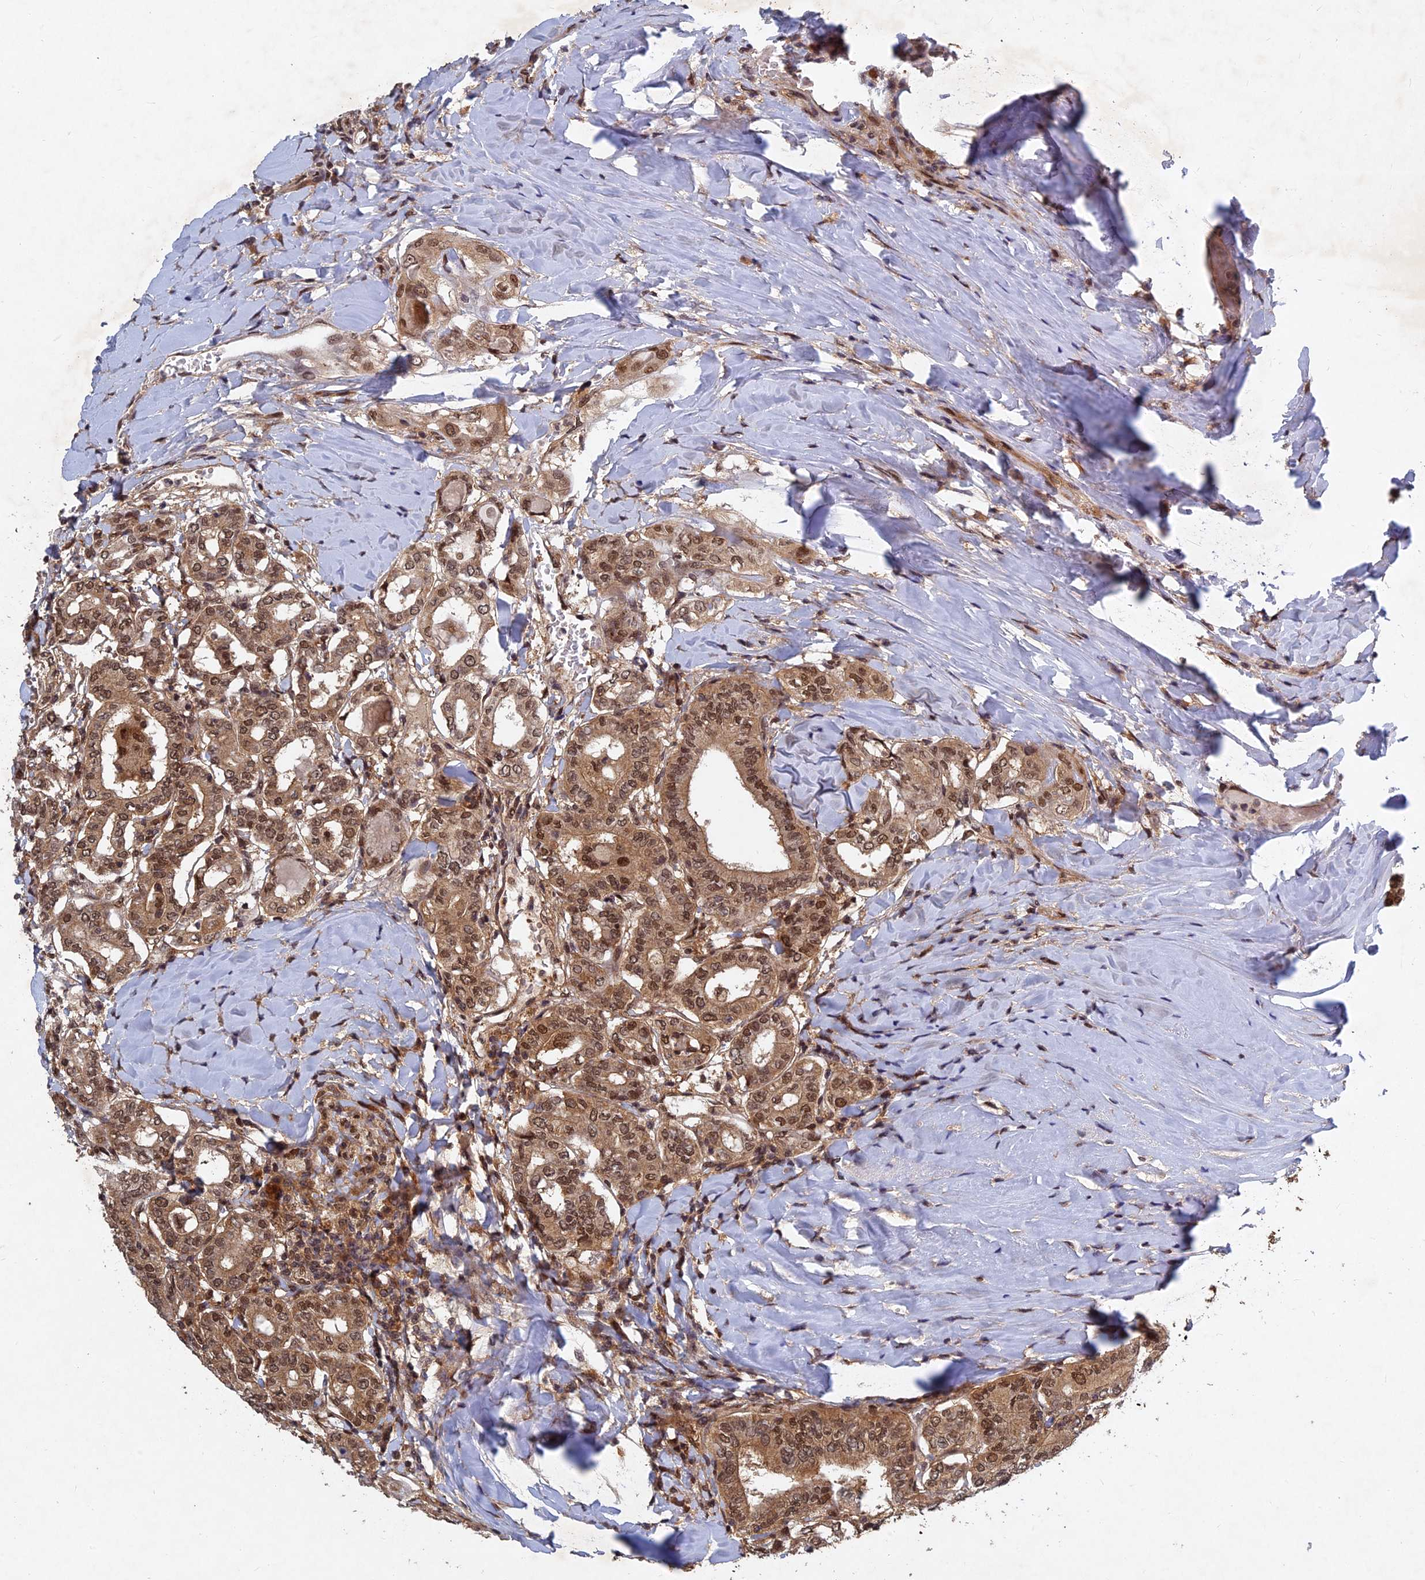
{"staining": {"intensity": "moderate", "quantity": ">75%", "location": "cytoplasmic/membranous,nuclear"}, "tissue": "thyroid cancer", "cell_type": "Tumor cells", "image_type": "cancer", "snomed": [{"axis": "morphology", "description": "Papillary adenocarcinoma, NOS"}, {"axis": "topography", "description": "Thyroid gland"}], "caption": "The micrograph demonstrates immunohistochemical staining of thyroid cancer. There is moderate cytoplasmic/membranous and nuclear staining is appreciated in approximately >75% of tumor cells.", "gene": "FAM53C", "patient": {"sex": "female", "age": 72}}